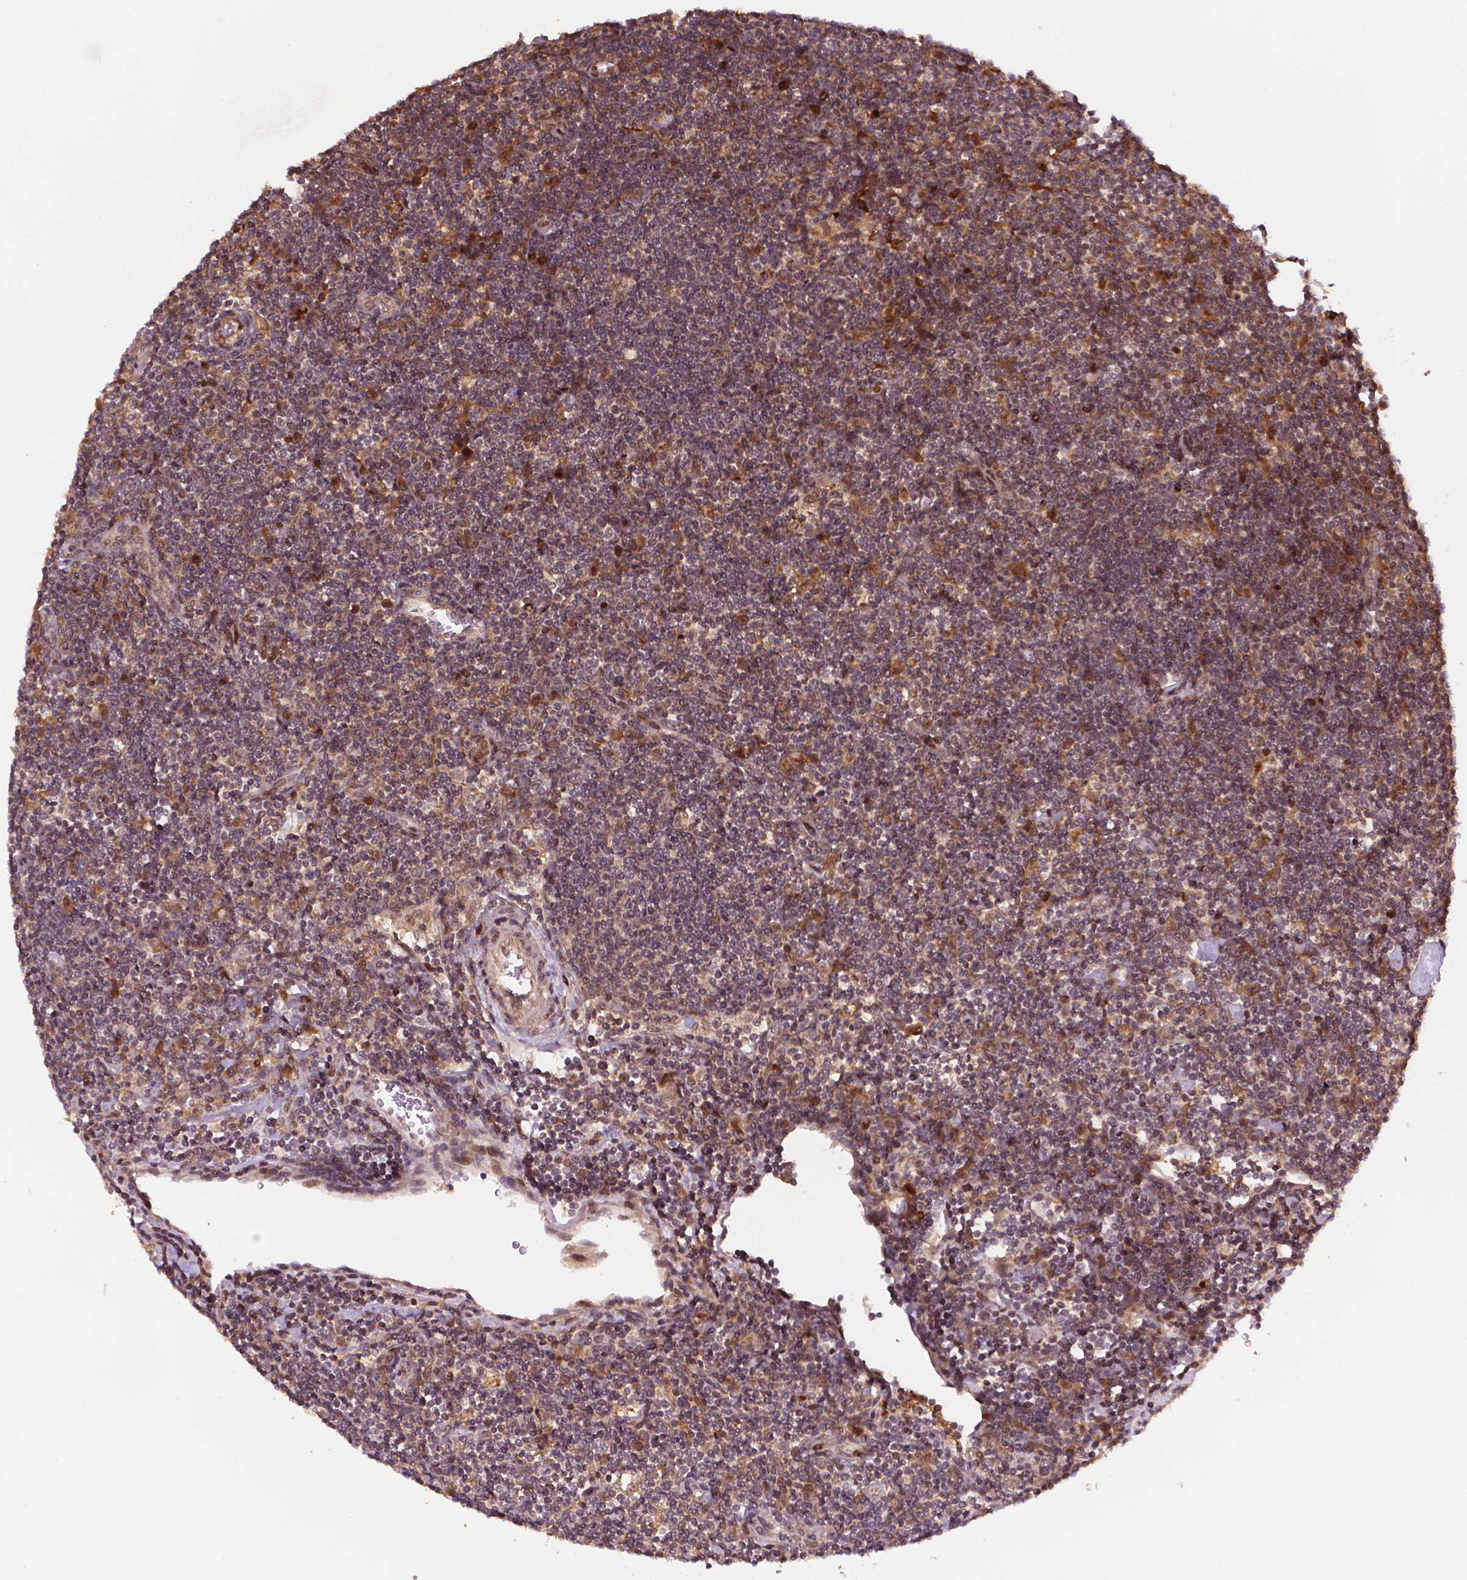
{"staining": {"intensity": "weak", "quantity": "25%-75%", "location": "cytoplasmic/membranous"}, "tissue": "lymphoma", "cell_type": "Tumor cells", "image_type": "cancer", "snomed": [{"axis": "morphology", "description": "Hodgkin's disease, NOS"}, {"axis": "topography", "description": "Lymph node"}], "caption": "Lymphoma was stained to show a protein in brown. There is low levels of weak cytoplasmic/membranous staining in about 25%-75% of tumor cells.", "gene": "TMX2", "patient": {"sex": "male", "age": 40}}